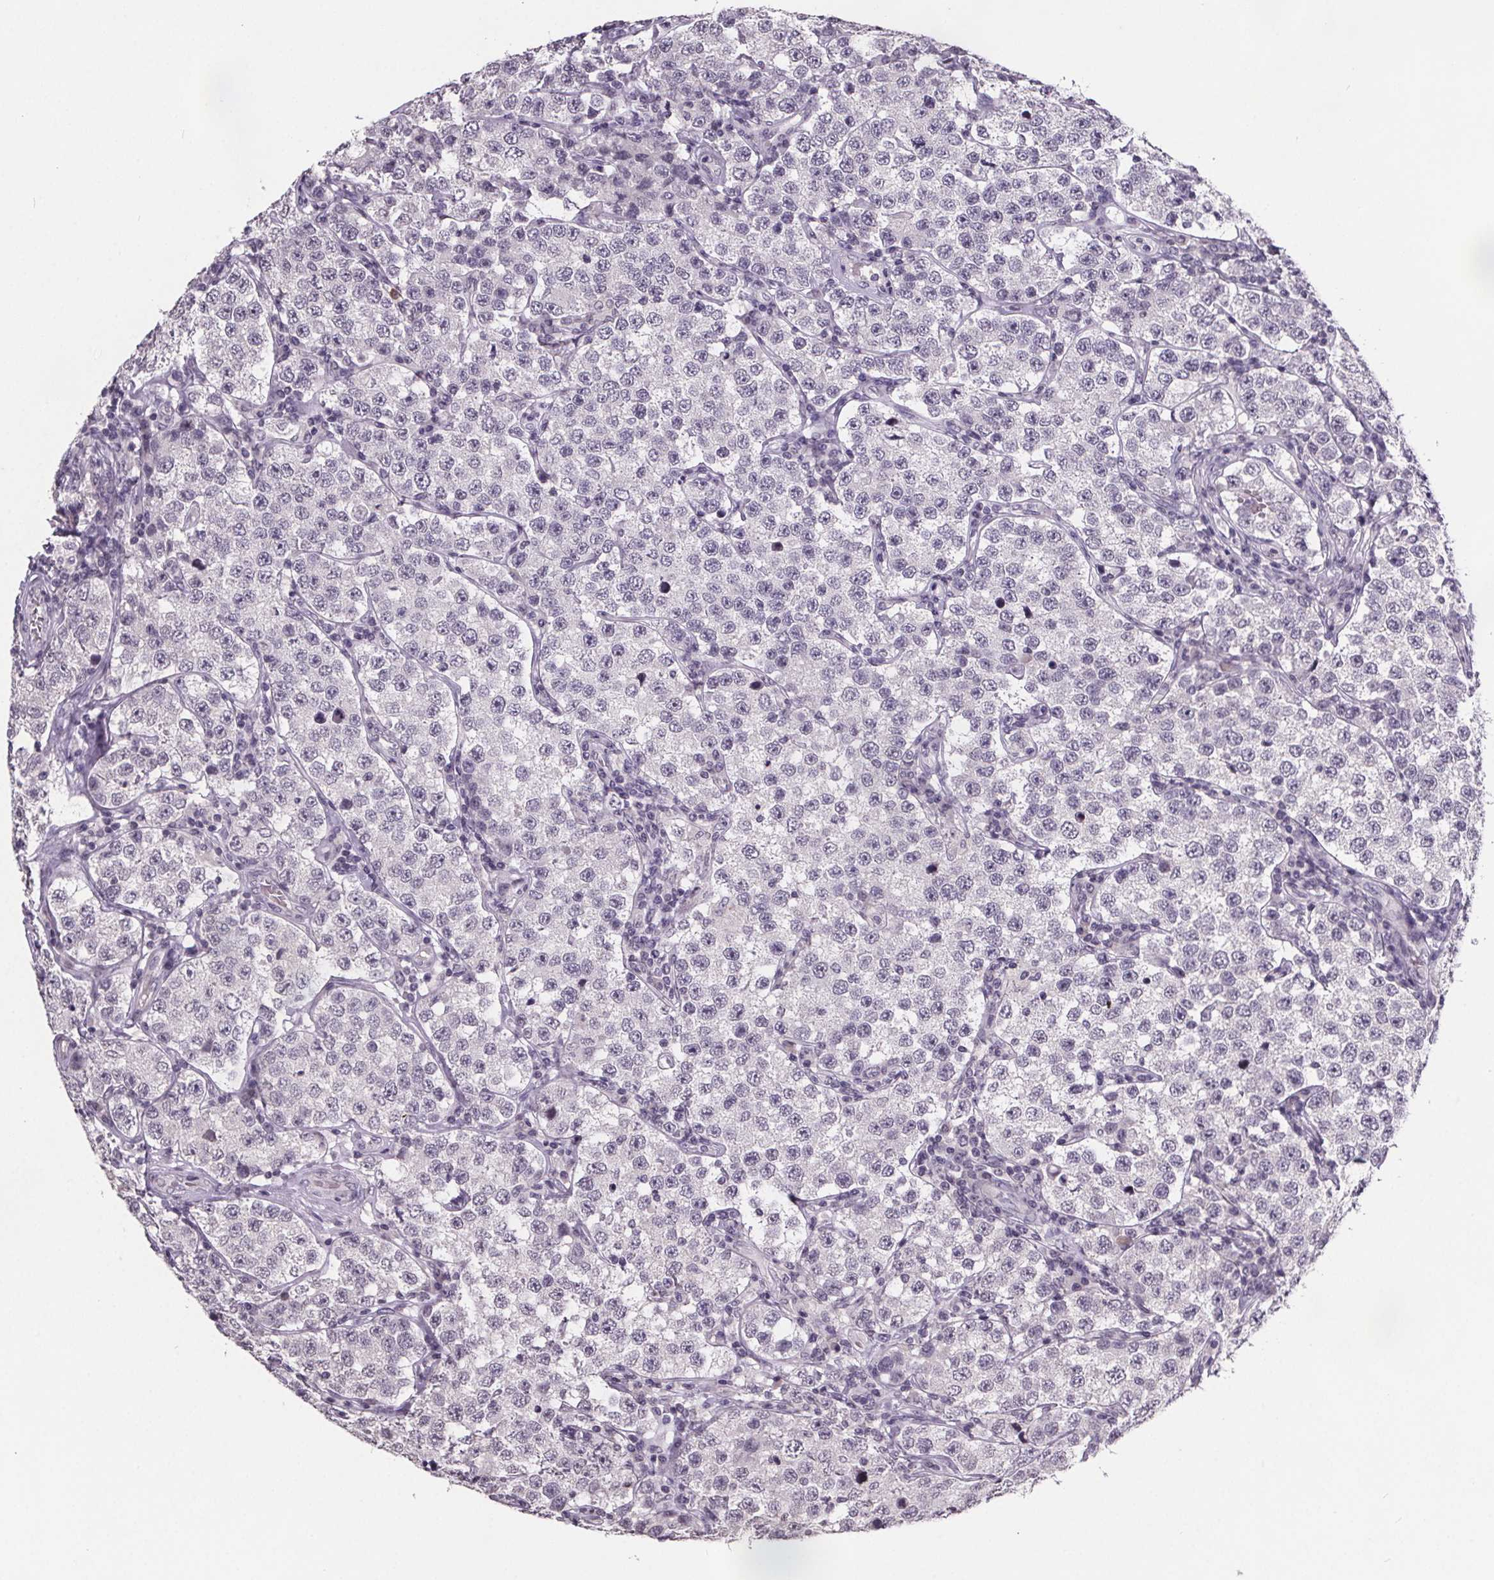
{"staining": {"intensity": "negative", "quantity": "none", "location": "none"}, "tissue": "testis cancer", "cell_type": "Tumor cells", "image_type": "cancer", "snomed": [{"axis": "morphology", "description": "Seminoma, NOS"}, {"axis": "topography", "description": "Testis"}], "caption": "The photomicrograph shows no staining of tumor cells in testis cancer (seminoma).", "gene": "NKX6-1", "patient": {"sex": "male", "age": 34}}